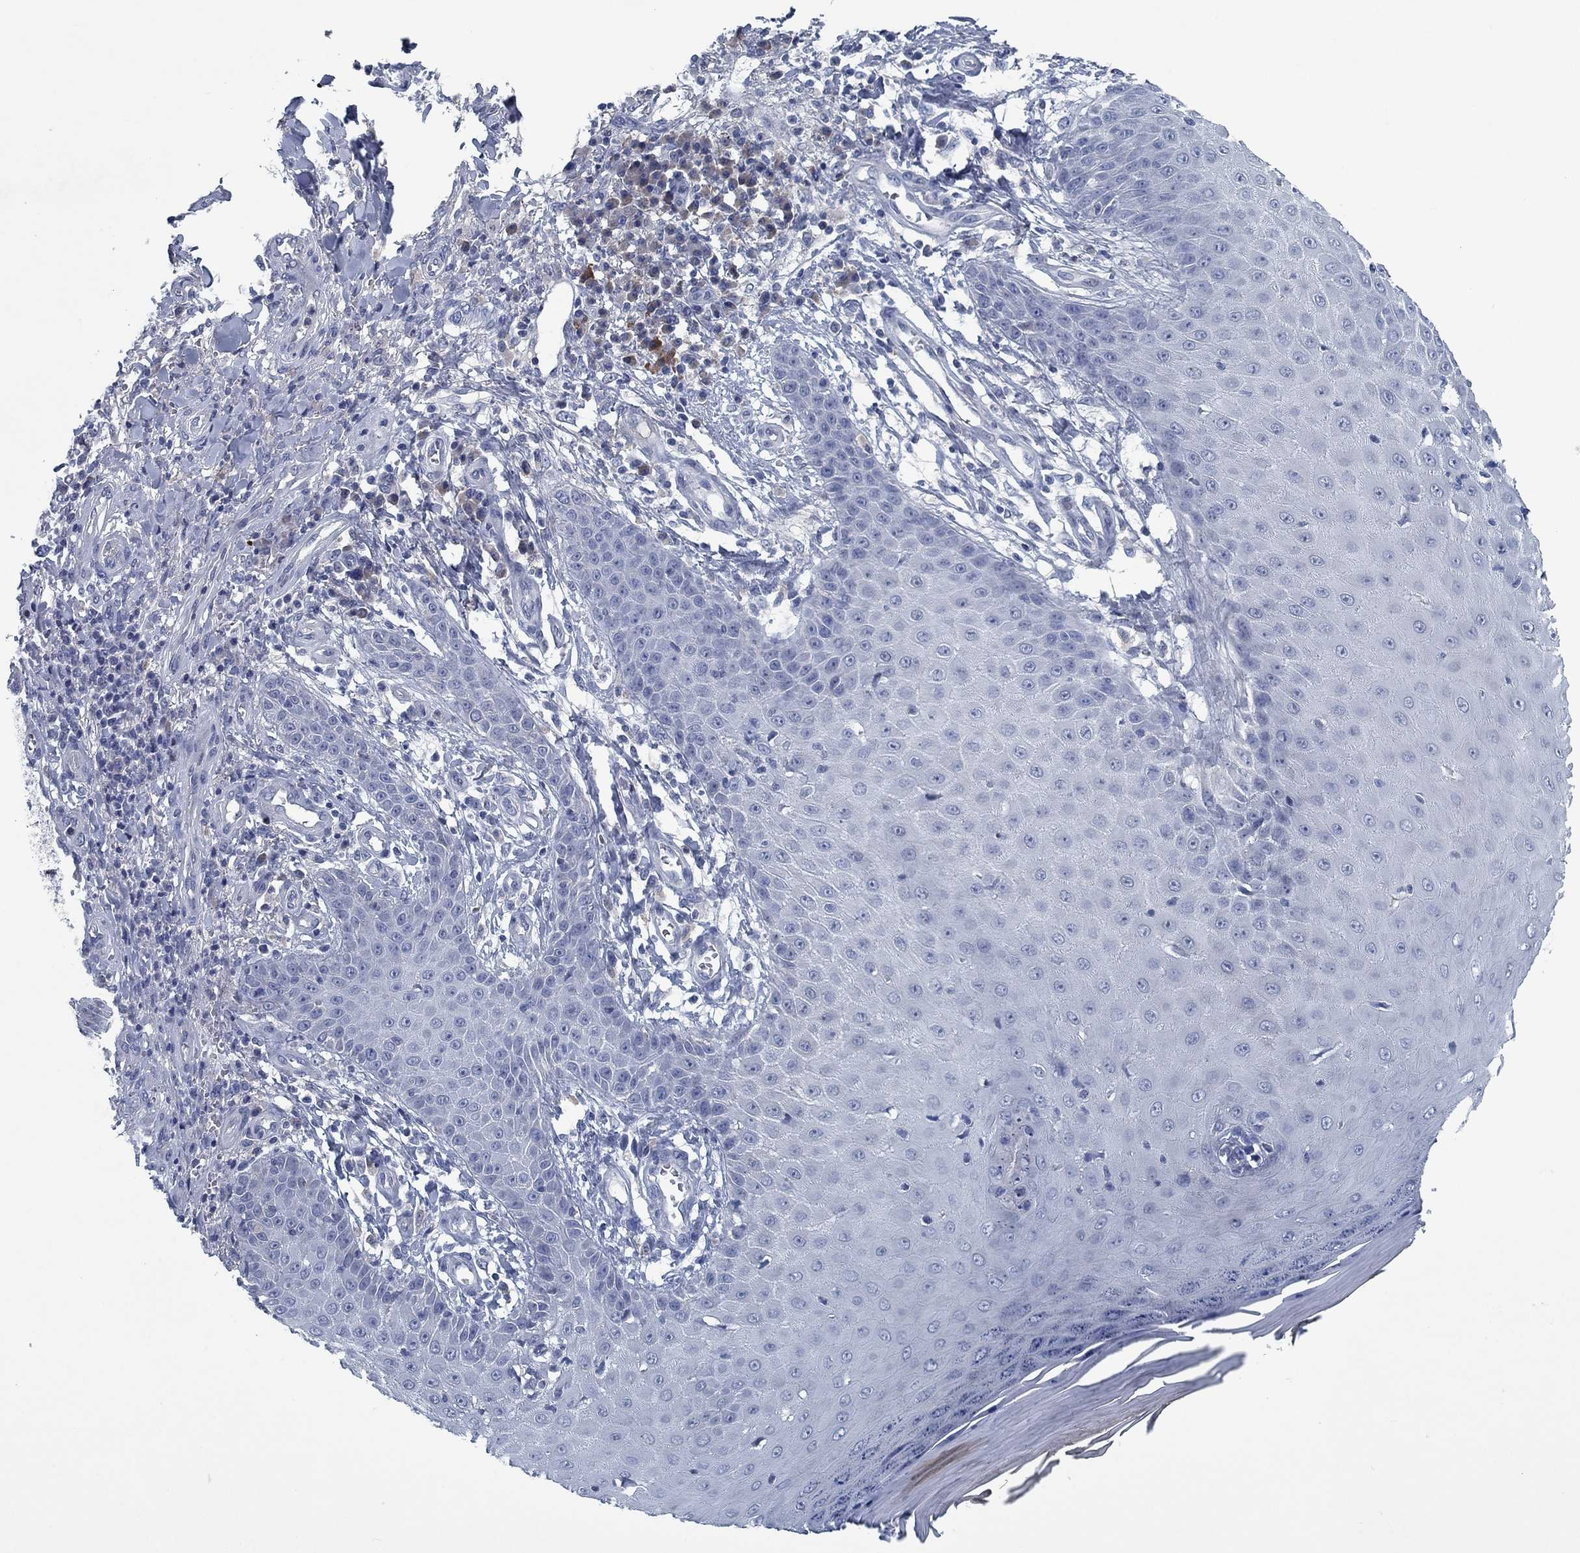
{"staining": {"intensity": "negative", "quantity": "none", "location": "none"}, "tissue": "skin cancer", "cell_type": "Tumor cells", "image_type": "cancer", "snomed": [{"axis": "morphology", "description": "Squamous cell carcinoma, NOS"}, {"axis": "topography", "description": "Skin"}], "caption": "The immunohistochemistry (IHC) image has no significant positivity in tumor cells of skin squamous cell carcinoma tissue.", "gene": "PNMA8A", "patient": {"sex": "male", "age": 70}}